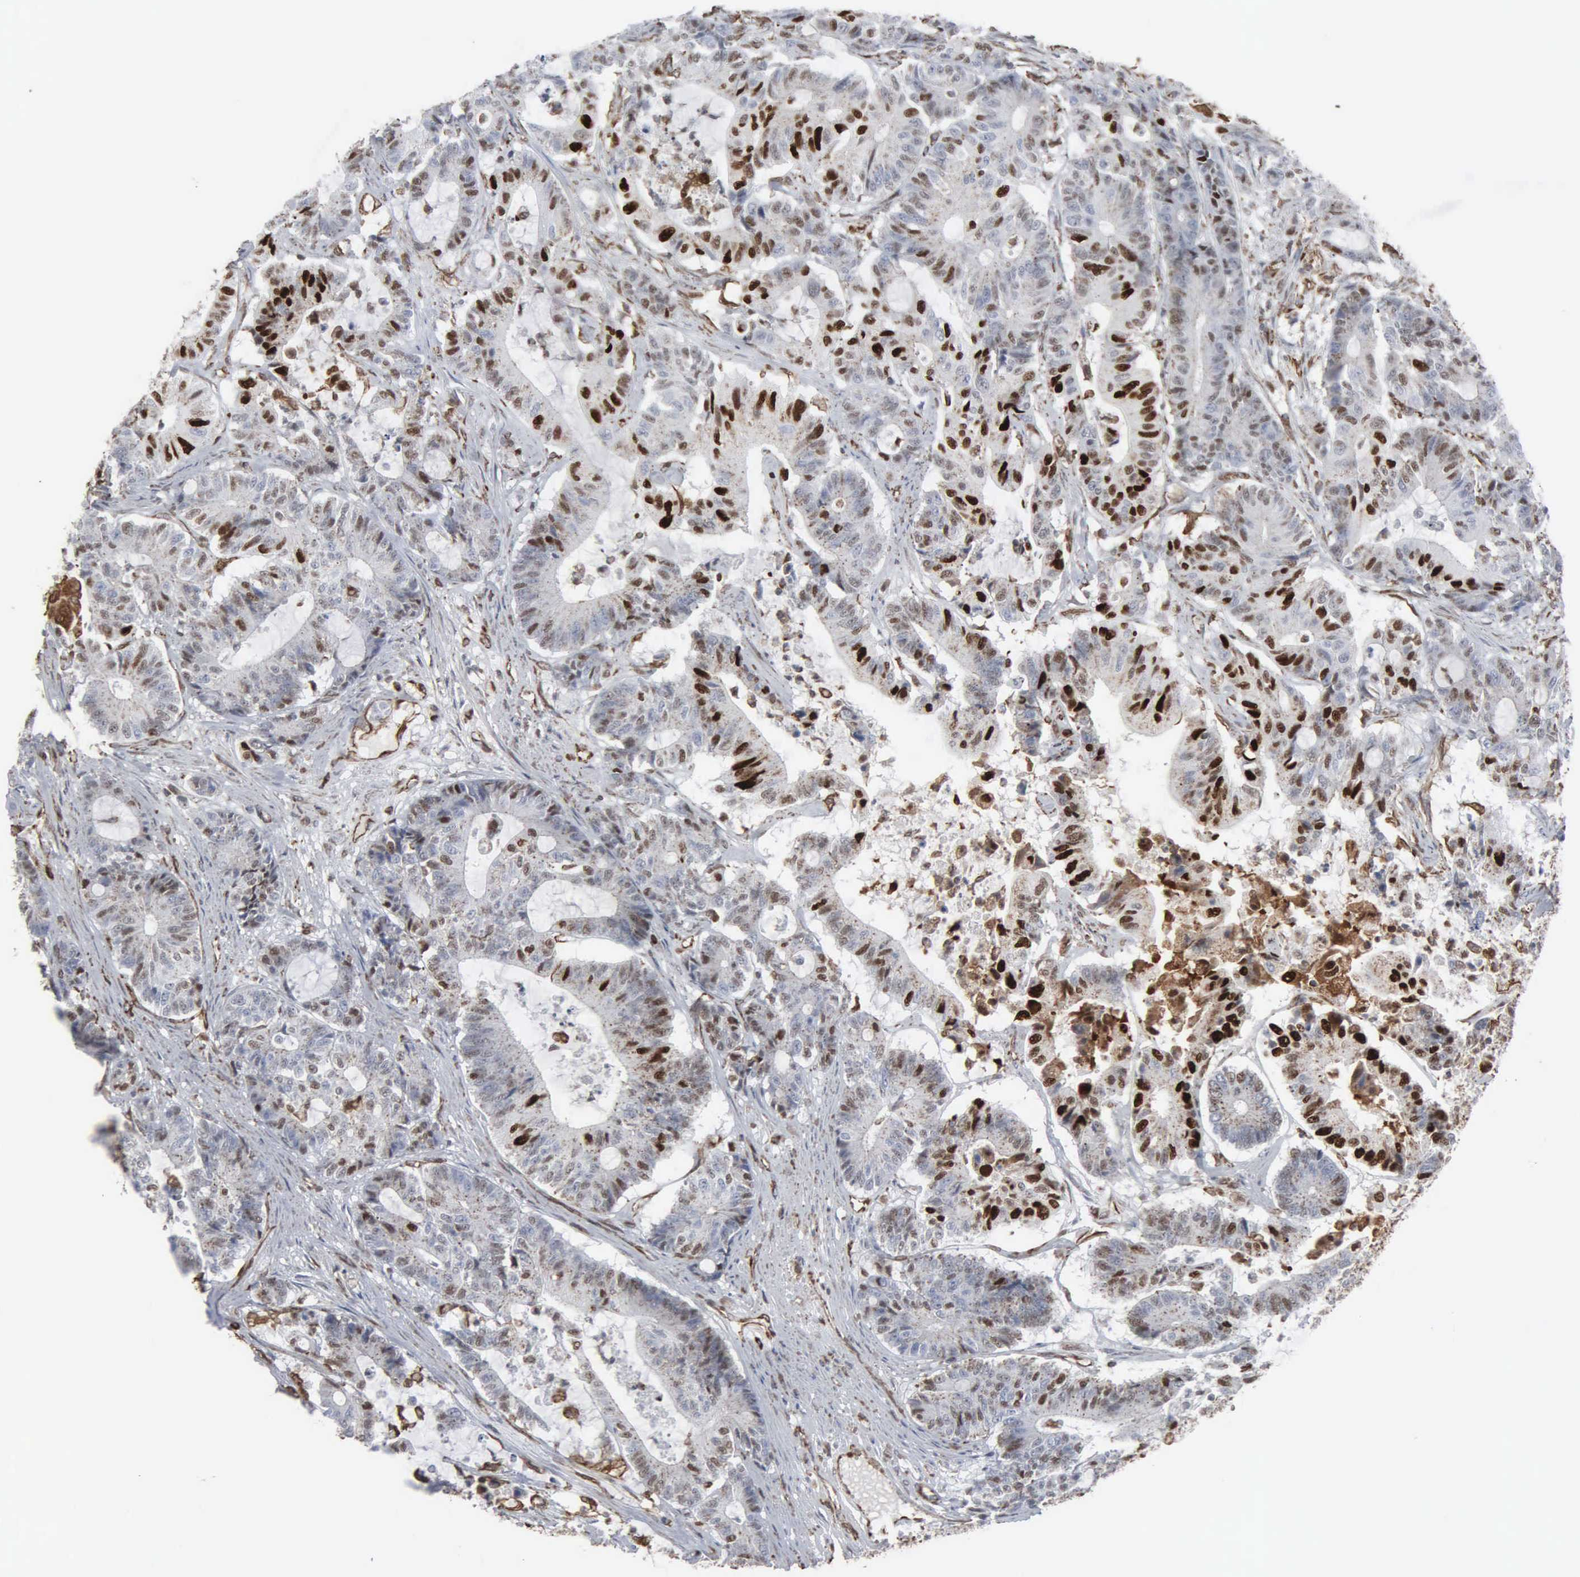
{"staining": {"intensity": "strong", "quantity": "25%-75%", "location": "nuclear"}, "tissue": "colorectal cancer", "cell_type": "Tumor cells", "image_type": "cancer", "snomed": [{"axis": "morphology", "description": "Adenocarcinoma, NOS"}, {"axis": "topography", "description": "Colon"}], "caption": "Immunohistochemical staining of human colorectal cancer exhibits high levels of strong nuclear protein staining in approximately 25%-75% of tumor cells.", "gene": "CCNE1", "patient": {"sex": "female", "age": 84}}